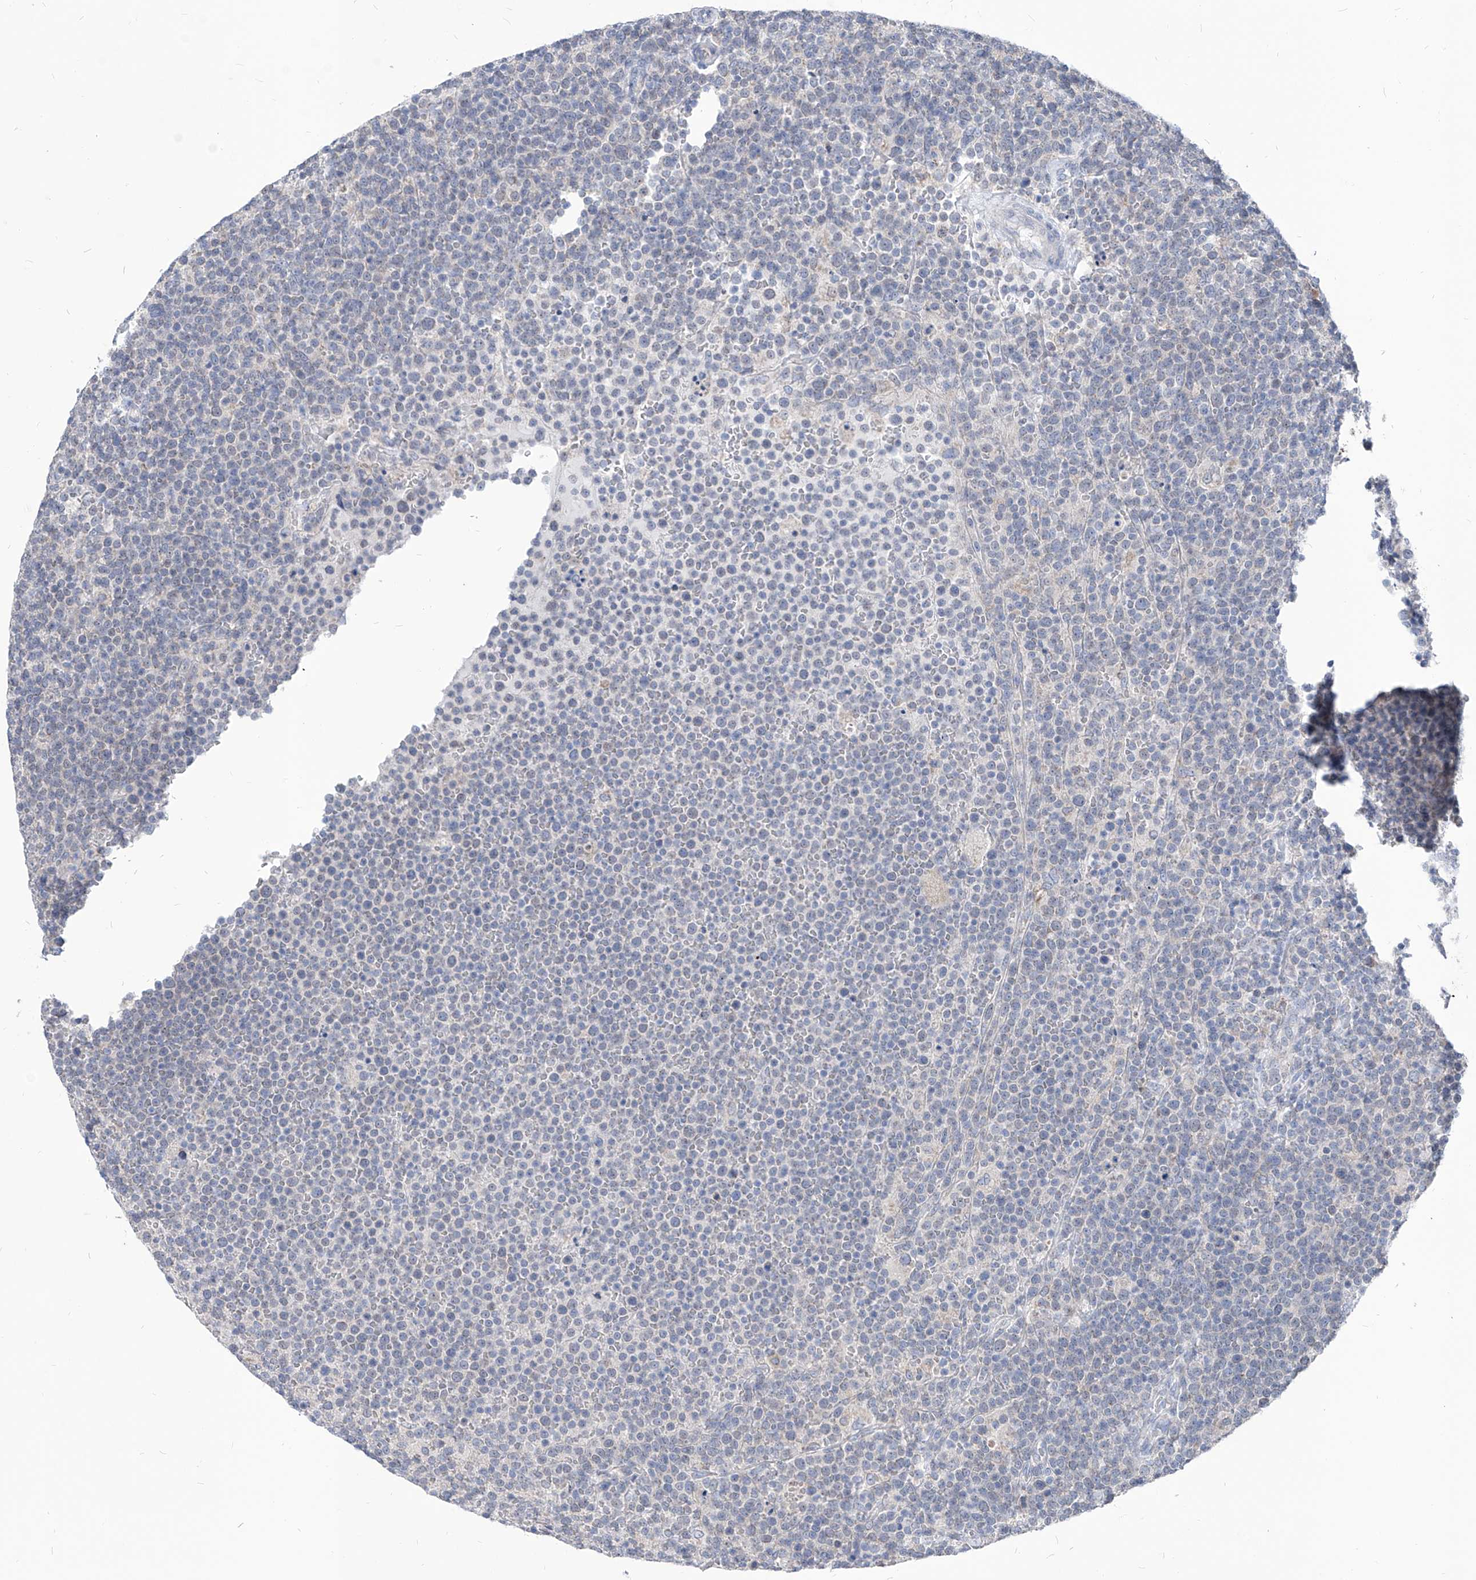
{"staining": {"intensity": "negative", "quantity": "none", "location": "none"}, "tissue": "lymphoma", "cell_type": "Tumor cells", "image_type": "cancer", "snomed": [{"axis": "morphology", "description": "Malignant lymphoma, non-Hodgkin's type, High grade"}, {"axis": "topography", "description": "Lymph node"}], "caption": "Immunohistochemical staining of lymphoma displays no significant expression in tumor cells. Brightfield microscopy of immunohistochemistry stained with DAB (3,3'-diaminobenzidine) (brown) and hematoxylin (blue), captured at high magnification.", "gene": "AGPS", "patient": {"sex": "male", "age": 61}}